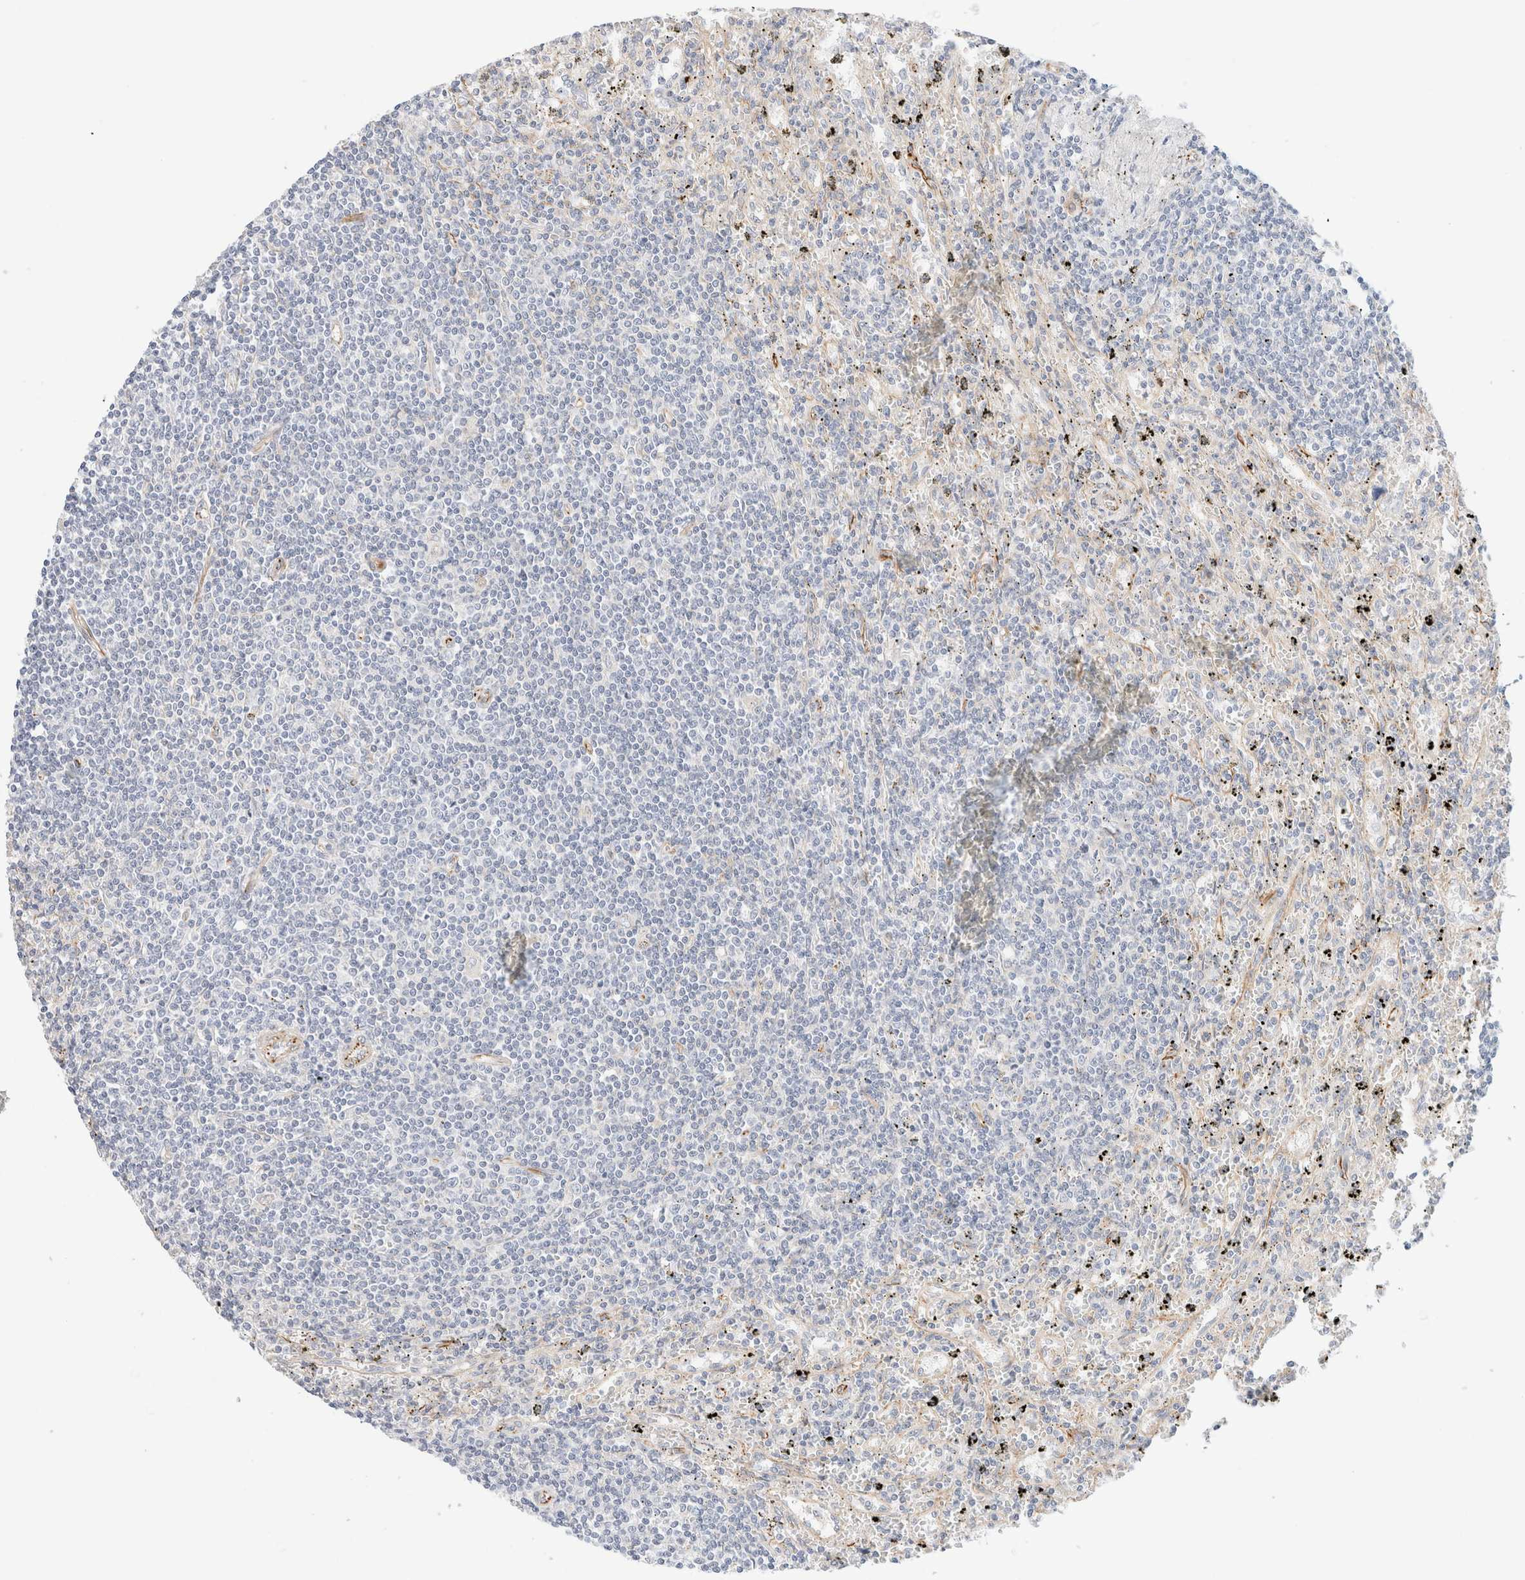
{"staining": {"intensity": "negative", "quantity": "none", "location": "none"}, "tissue": "lymphoma", "cell_type": "Tumor cells", "image_type": "cancer", "snomed": [{"axis": "morphology", "description": "Malignant lymphoma, non-Hodgkin's type, Low grade"}, {"axis": "topography", "description": "Spleen"}], "caption": "DAB immunohistochemical staining of lymphoma exhibits no significant staining in tumor cells.", "gene": "SLC25A48", "patient": {"sex": "male", "age": 76}}